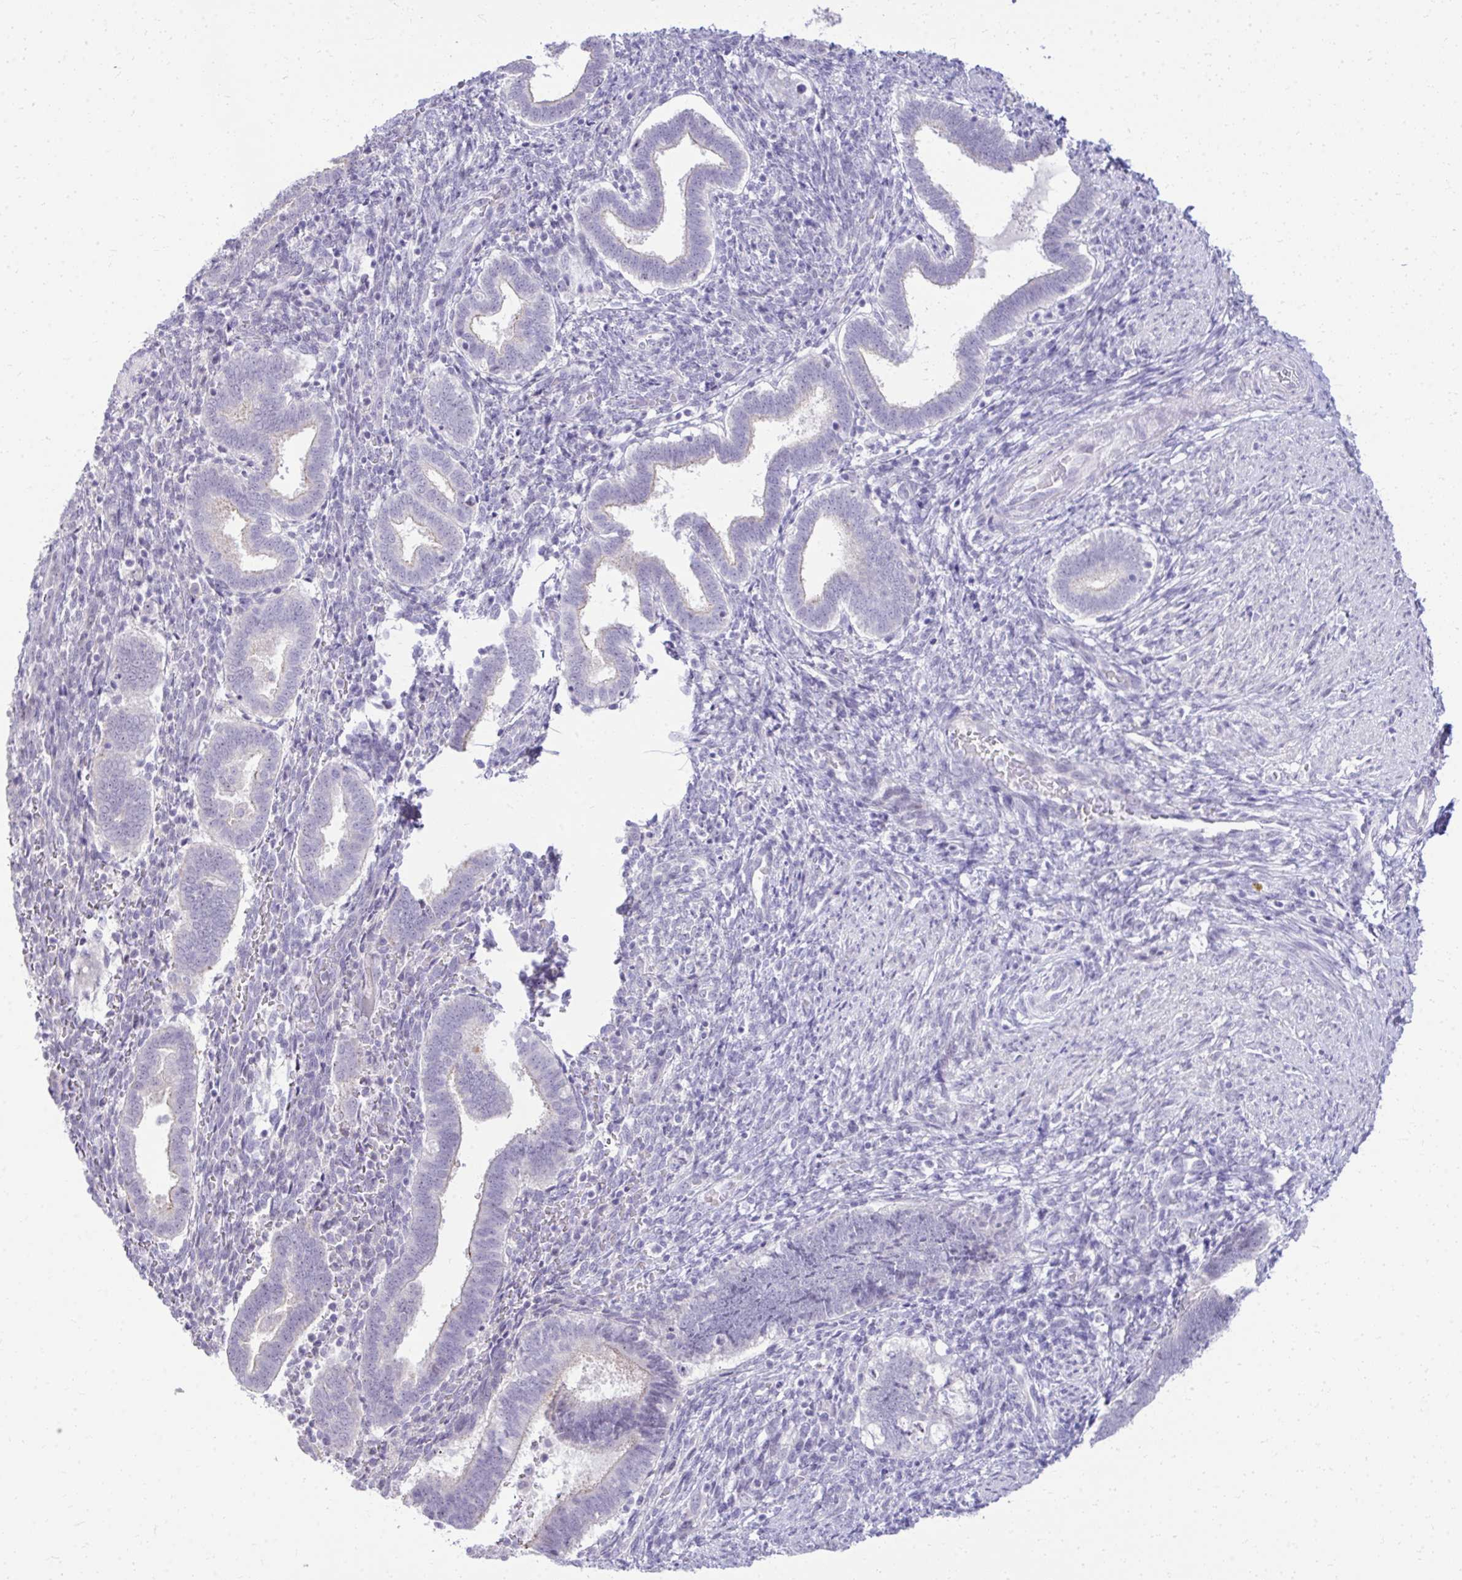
{"staining": {"intensity": "negative", "quantity": "none", "location": "none"}, "tissue": "endometrium", "cell_type": "Cells in endometrial stroma", "image_type": "normal", "snomed": [{"axis": "morphology", "description": "Normal tissue, NOS"}, {"axis": "topography", "description": "Endometrium"}], "caption": "Endometrium stained for a protein using IHC exhibits no staining cells in endometrial stroma.", "gene": "EID3", "patient": {"sex": "female", "age": 34}}